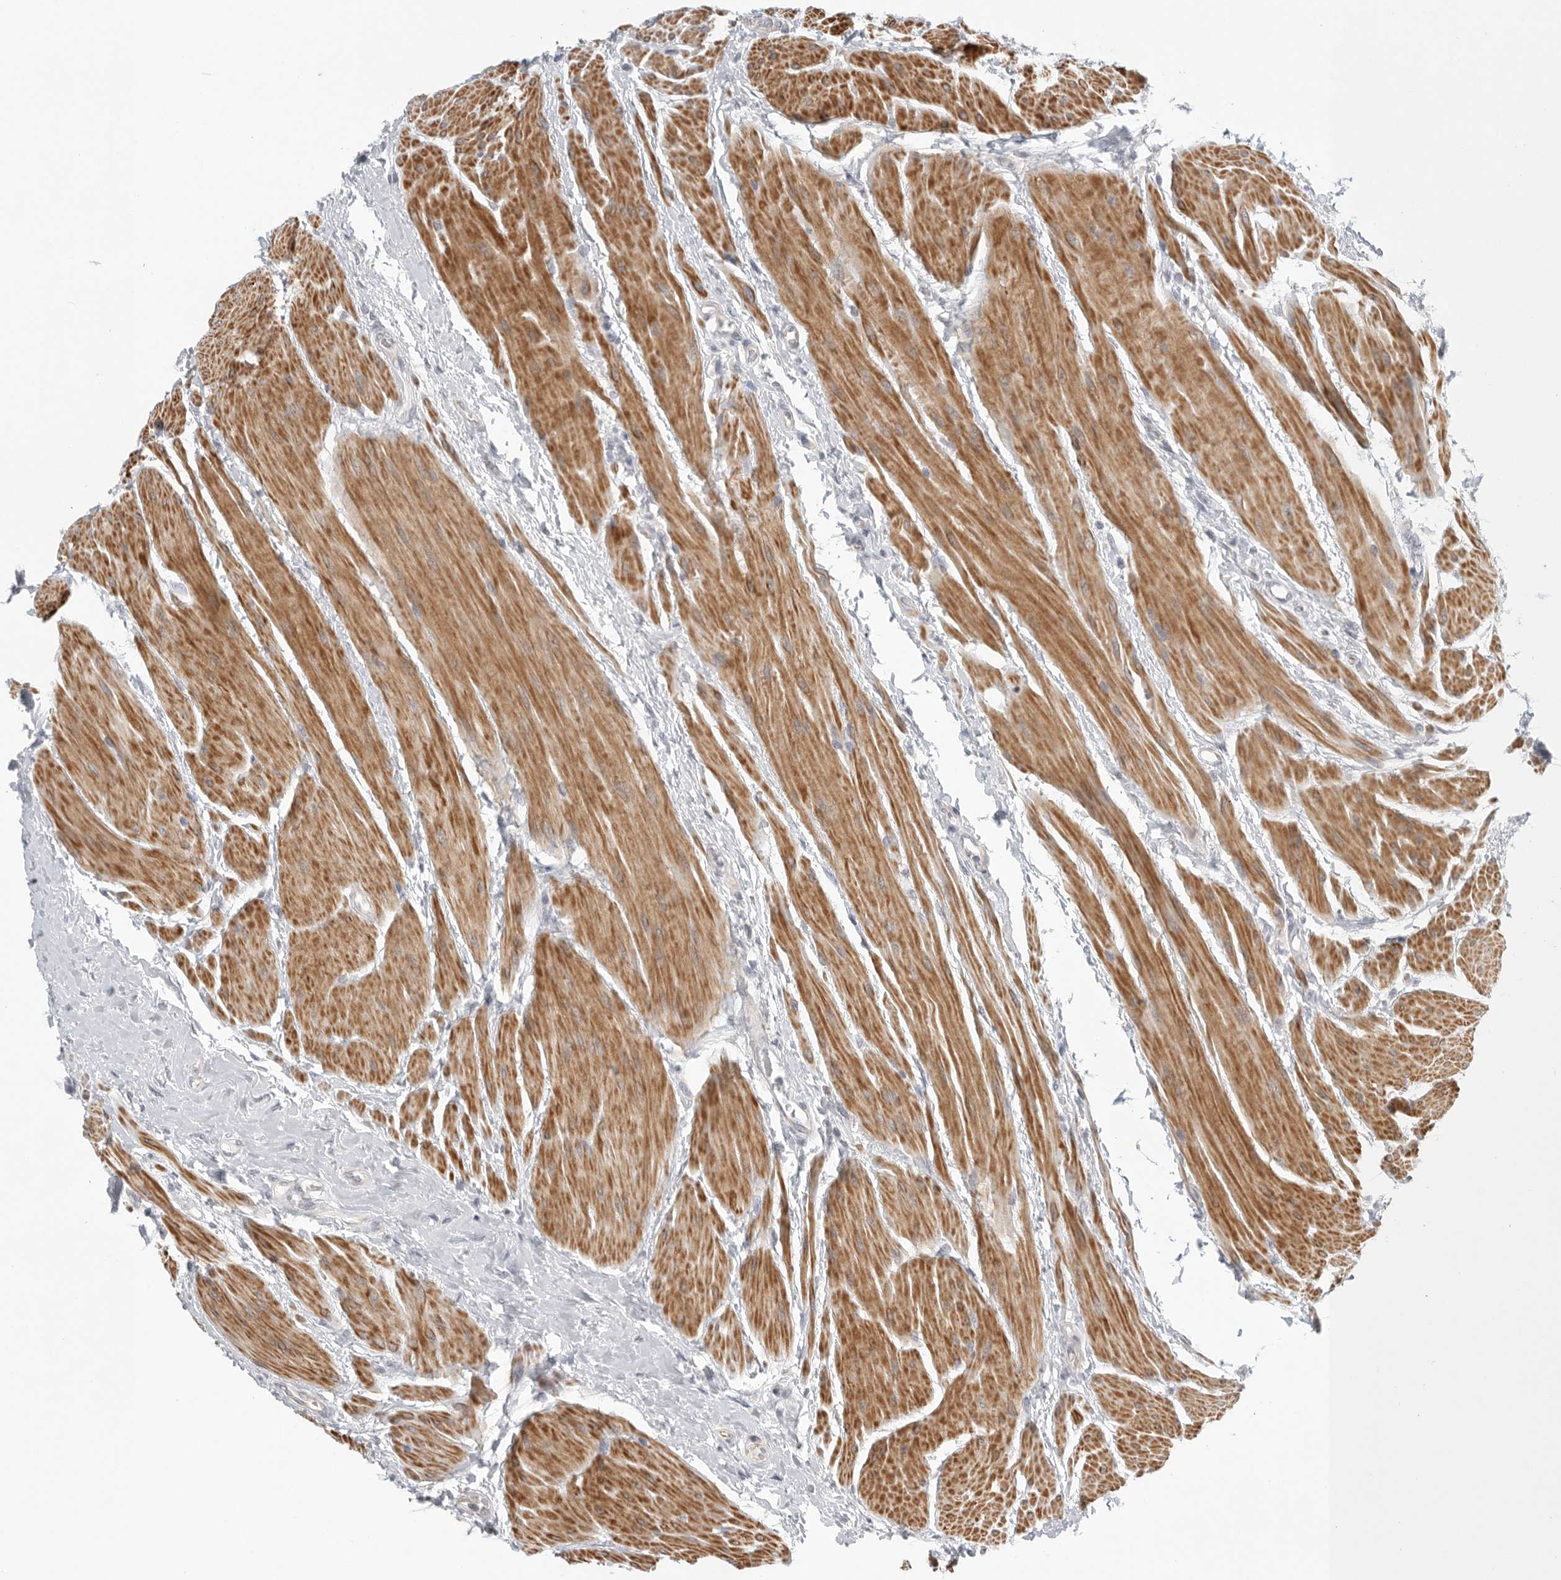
{"staining": {"intensity": "negative", "quantity": "none", "location": "none"}, "tissue": "urothelial cancer", "cell_type": "Tumor cells", "image_type": "cancer", "snomed": [{"axis": "morphology", "description": "Urothelial carcinoma, High grade"}, {"axis": "topography", "description": "Urinary bladder"}], "caption": "Immunohistochemical staining of human high-grade urothelial carcinoma exhibits no significant positivity in tumor cells.", "gene": "STAB2", "patient": {"sex": "male", "age": 50}}